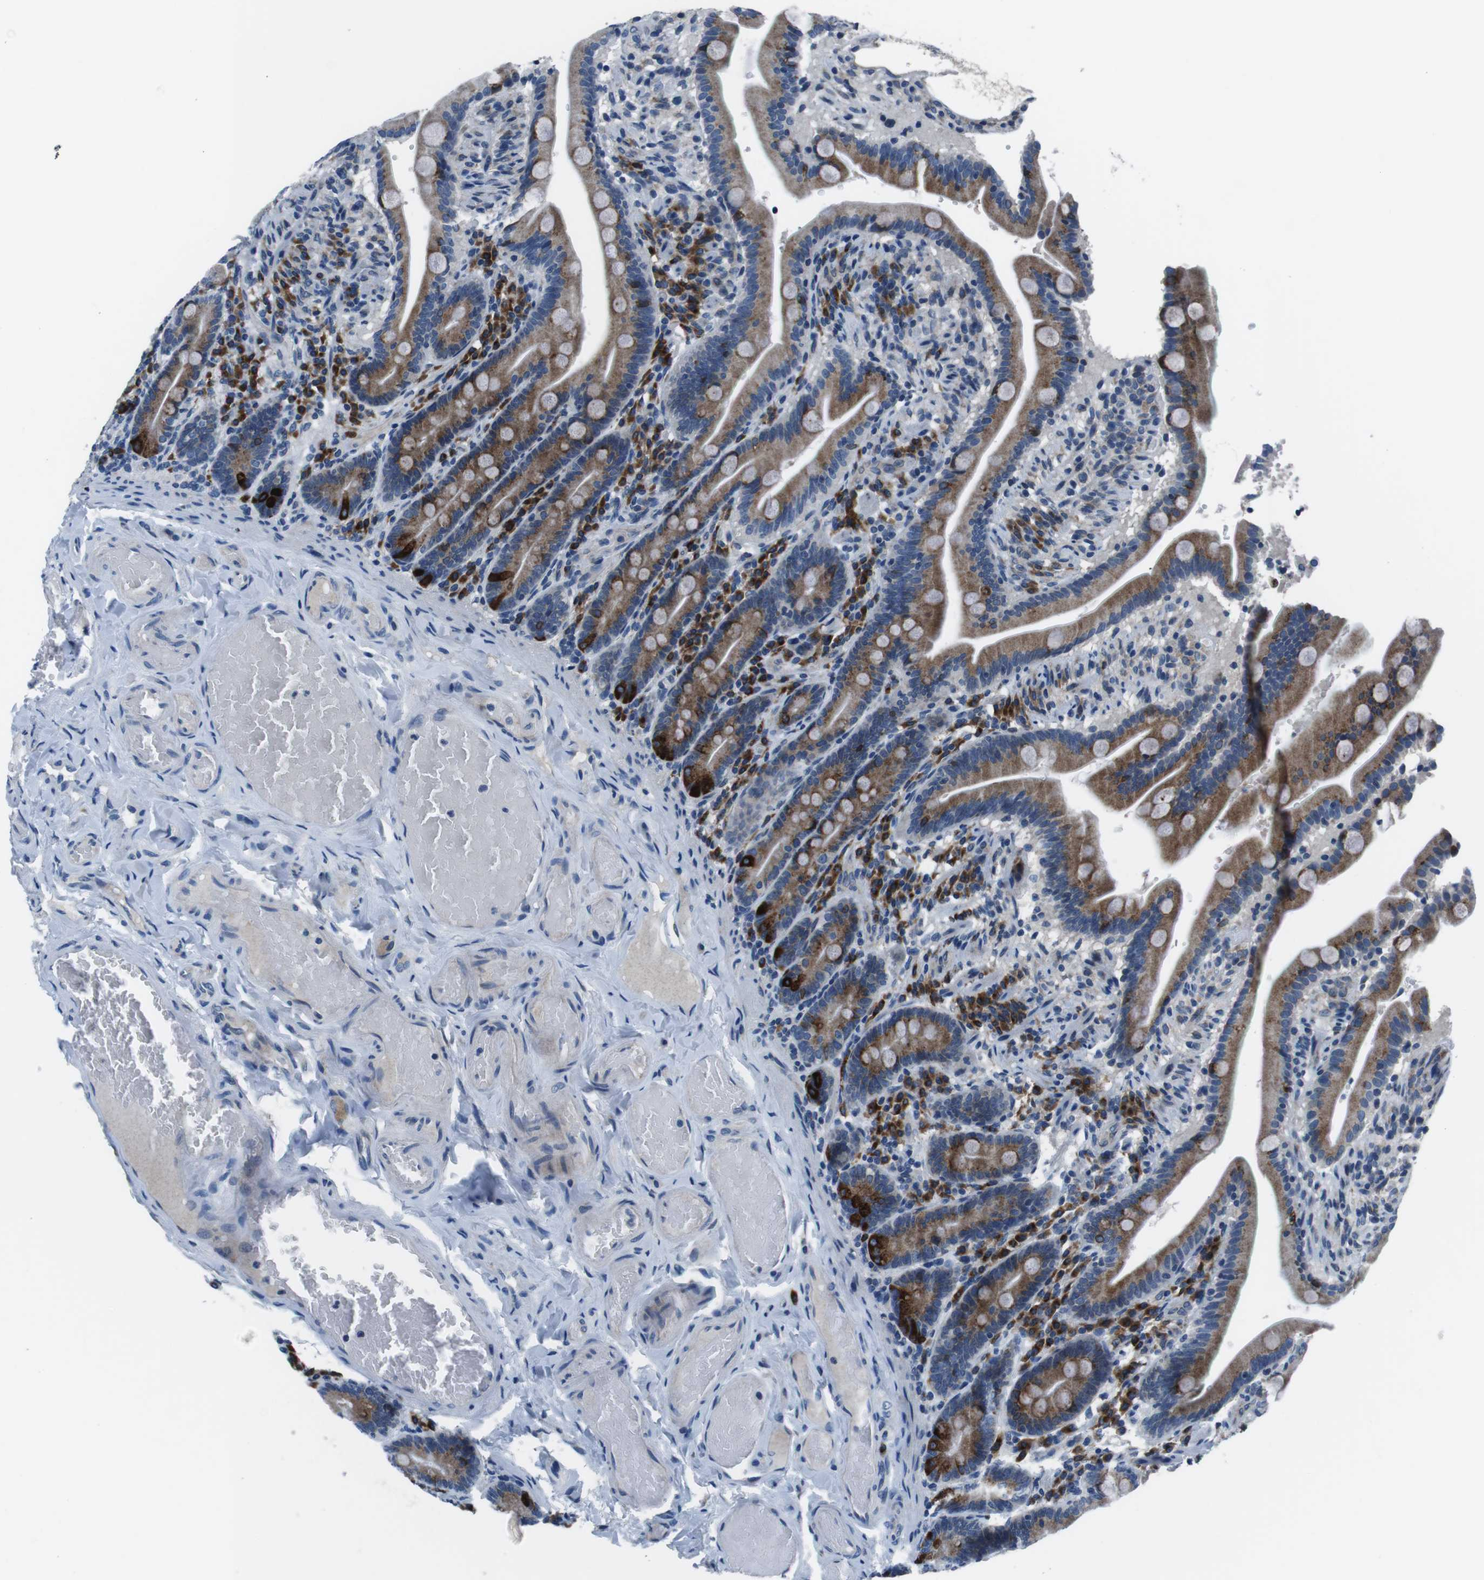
{"staining": {"intensity": "strong", "quantity": "25%-75%", "location": "cytoplasmic/membranous"}, "tissue": "duodenum", "cell_type": "Glandular cells", "image_type": "normal", "snomed": [{"axis": "morphology", "description": "Normal tissue, NOS"}, {"axis": "topography", "description": "Duodenum"}], "caption": "A photomicrograph of human duodenum stained for a protein demonstrates strong cytoplasmic/membranous brown staining in glandular cells. (IHC, brightfield microscopy, high magnification).", "gene": "NUCB2", "patient": {"sex": "male", "age": 54}}